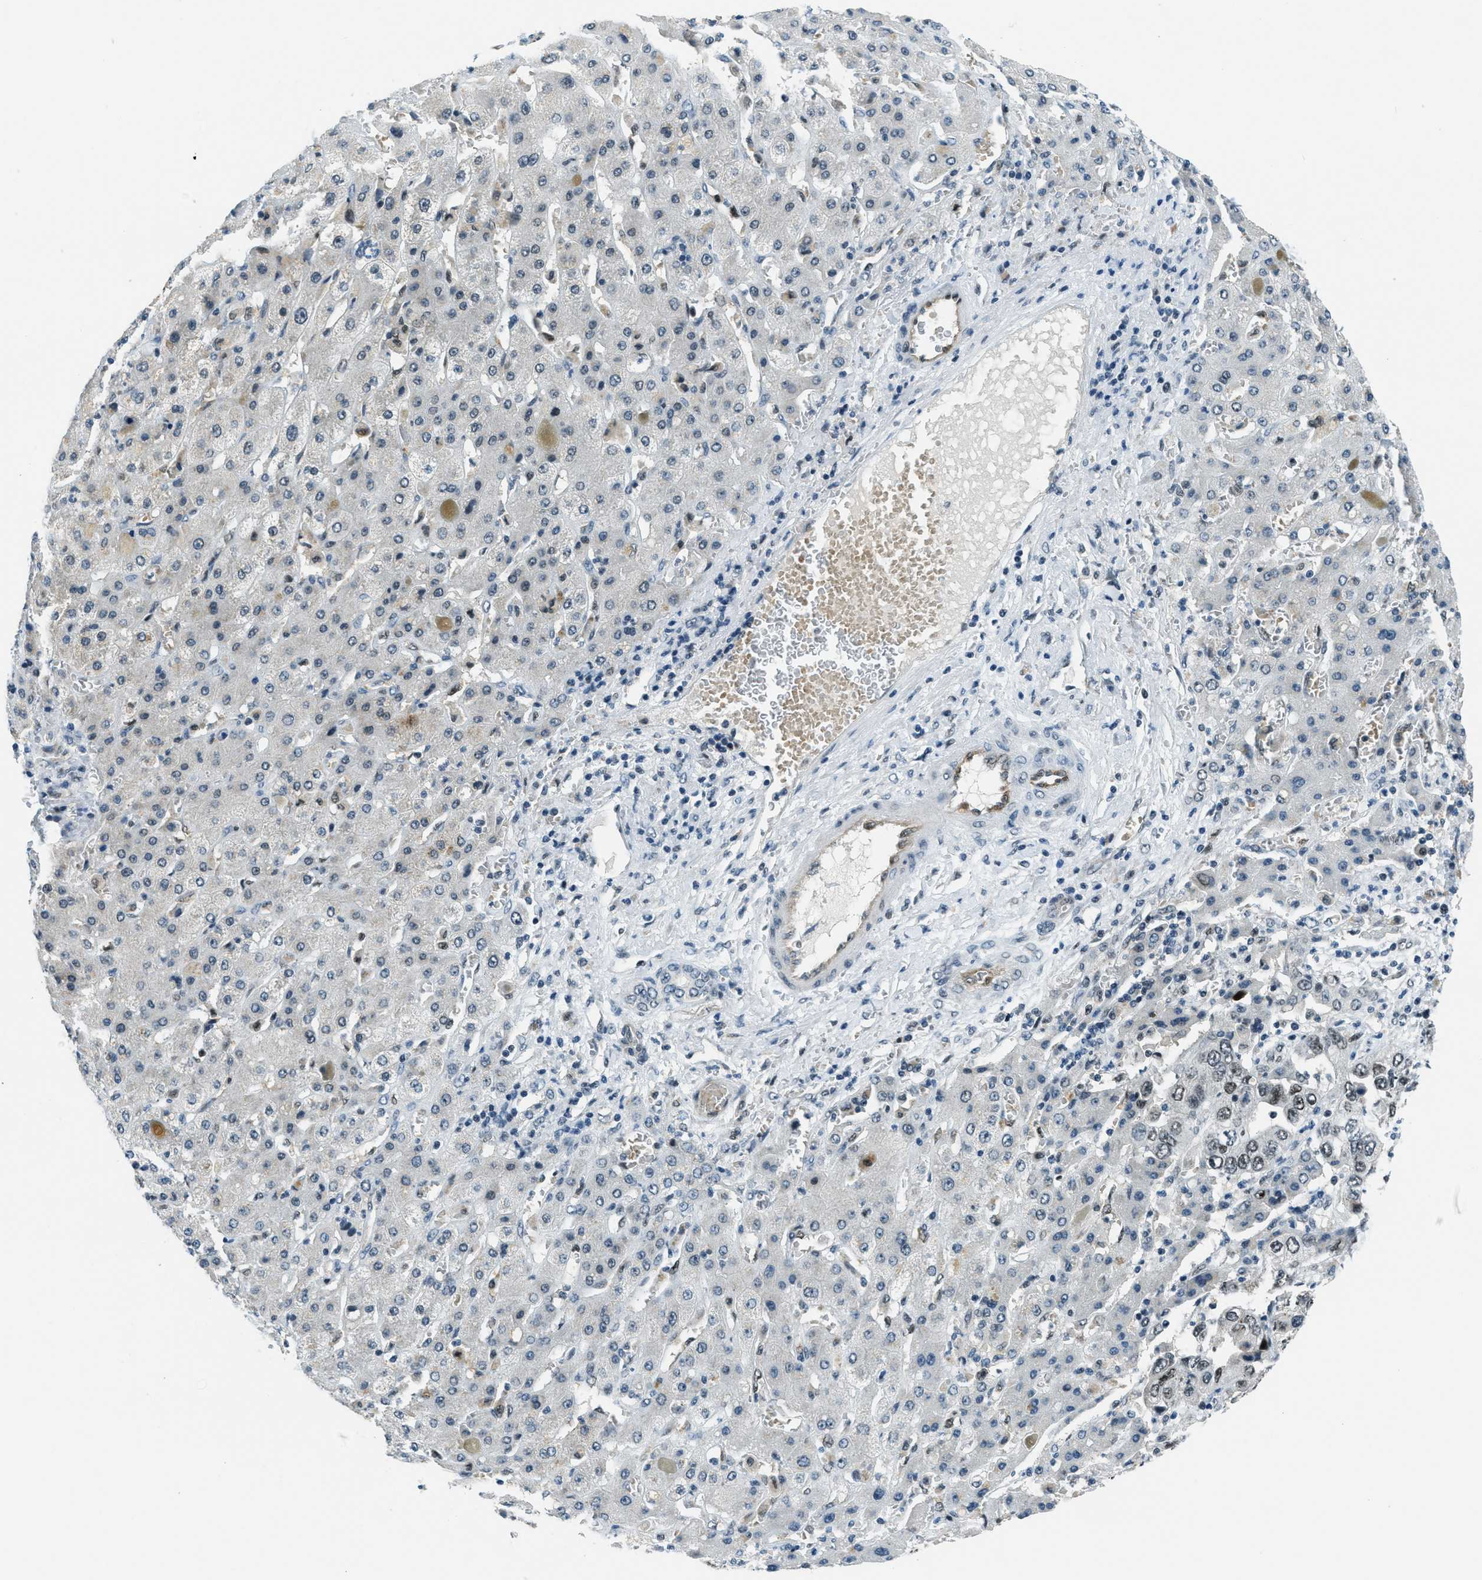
{"staining": {"intensity": "moderate", "quantity": "25%-75%", "location": "nuclear"}, "tissue": "liver cancer", "cell_type": "Tumor cells", "image_type": "cancer", "snomed": [{"axis": "morphology", "description": "Cholangiocarcinoma"}, {"axis": "topography", "description": "Liver"}], "caption": "Immunohistochemical staining of liver cancer displays medium levels of moderate nuclear protein expression in approximately 25%-75% of tumor cells.", "gene": "KLF6", "patient": {"sex": "female", "age": 52}}